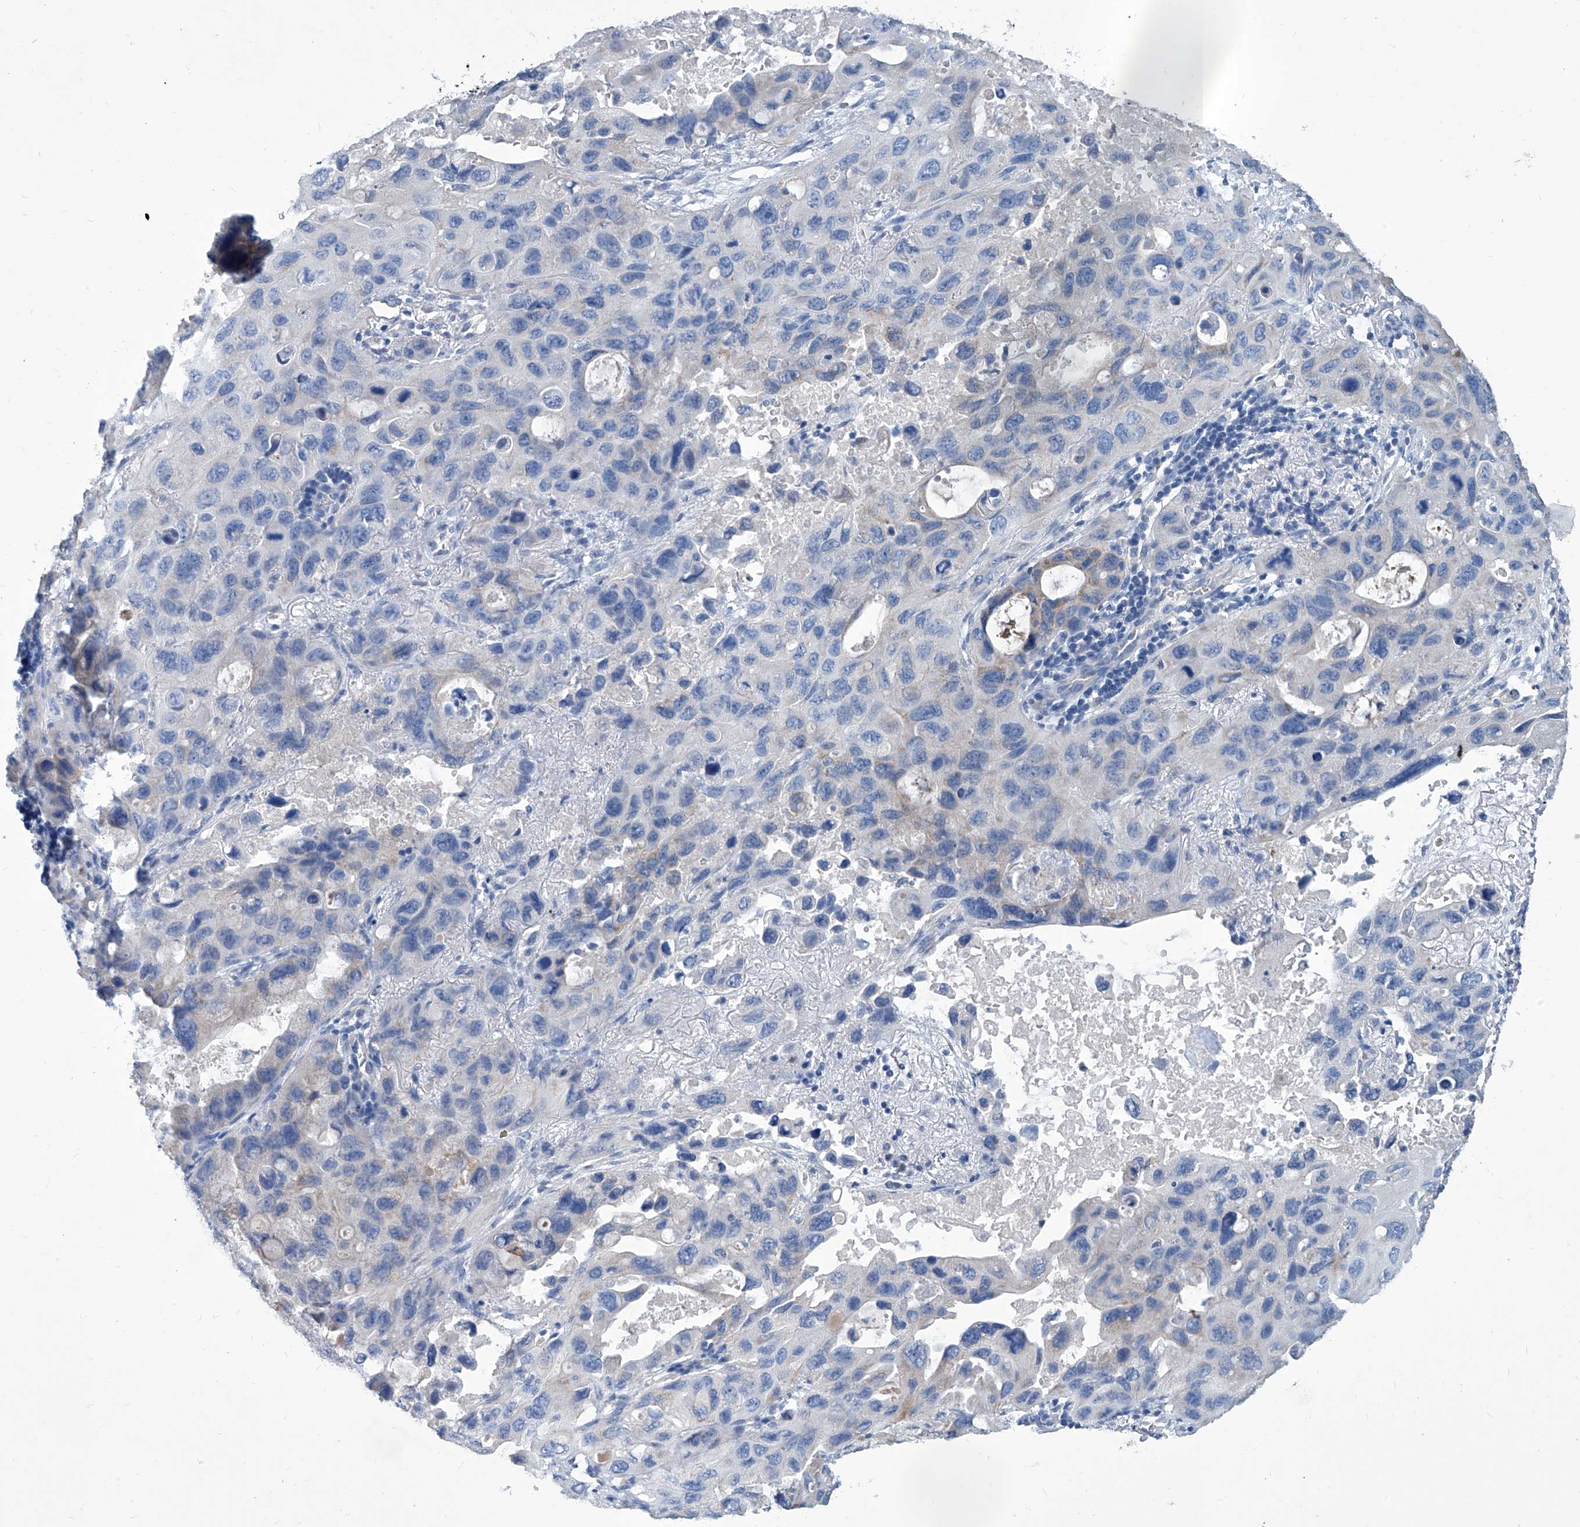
{"staining": {"intensity": "negative", "quantity": "none", "location": "none"}, "tissue": "lung cancer", "cell_type": "Tumor cells", "image_type": "cancer", "snomed": [{"axis": "morphology", "description": "Squamous cell carcinoma, NOS"}, {"axis": "topography", "description": "Lung"}], "caption": "Immunohistochemistry (IHC) image of human lung squamous cell carcinoma stained for a protein (brown), which reveals no expression in tumor cells. (Brightfield microscopy of DAB IHC at high magnification).", "gene": "MTARC1", "patient": {"sex": "female", "age": 73}}